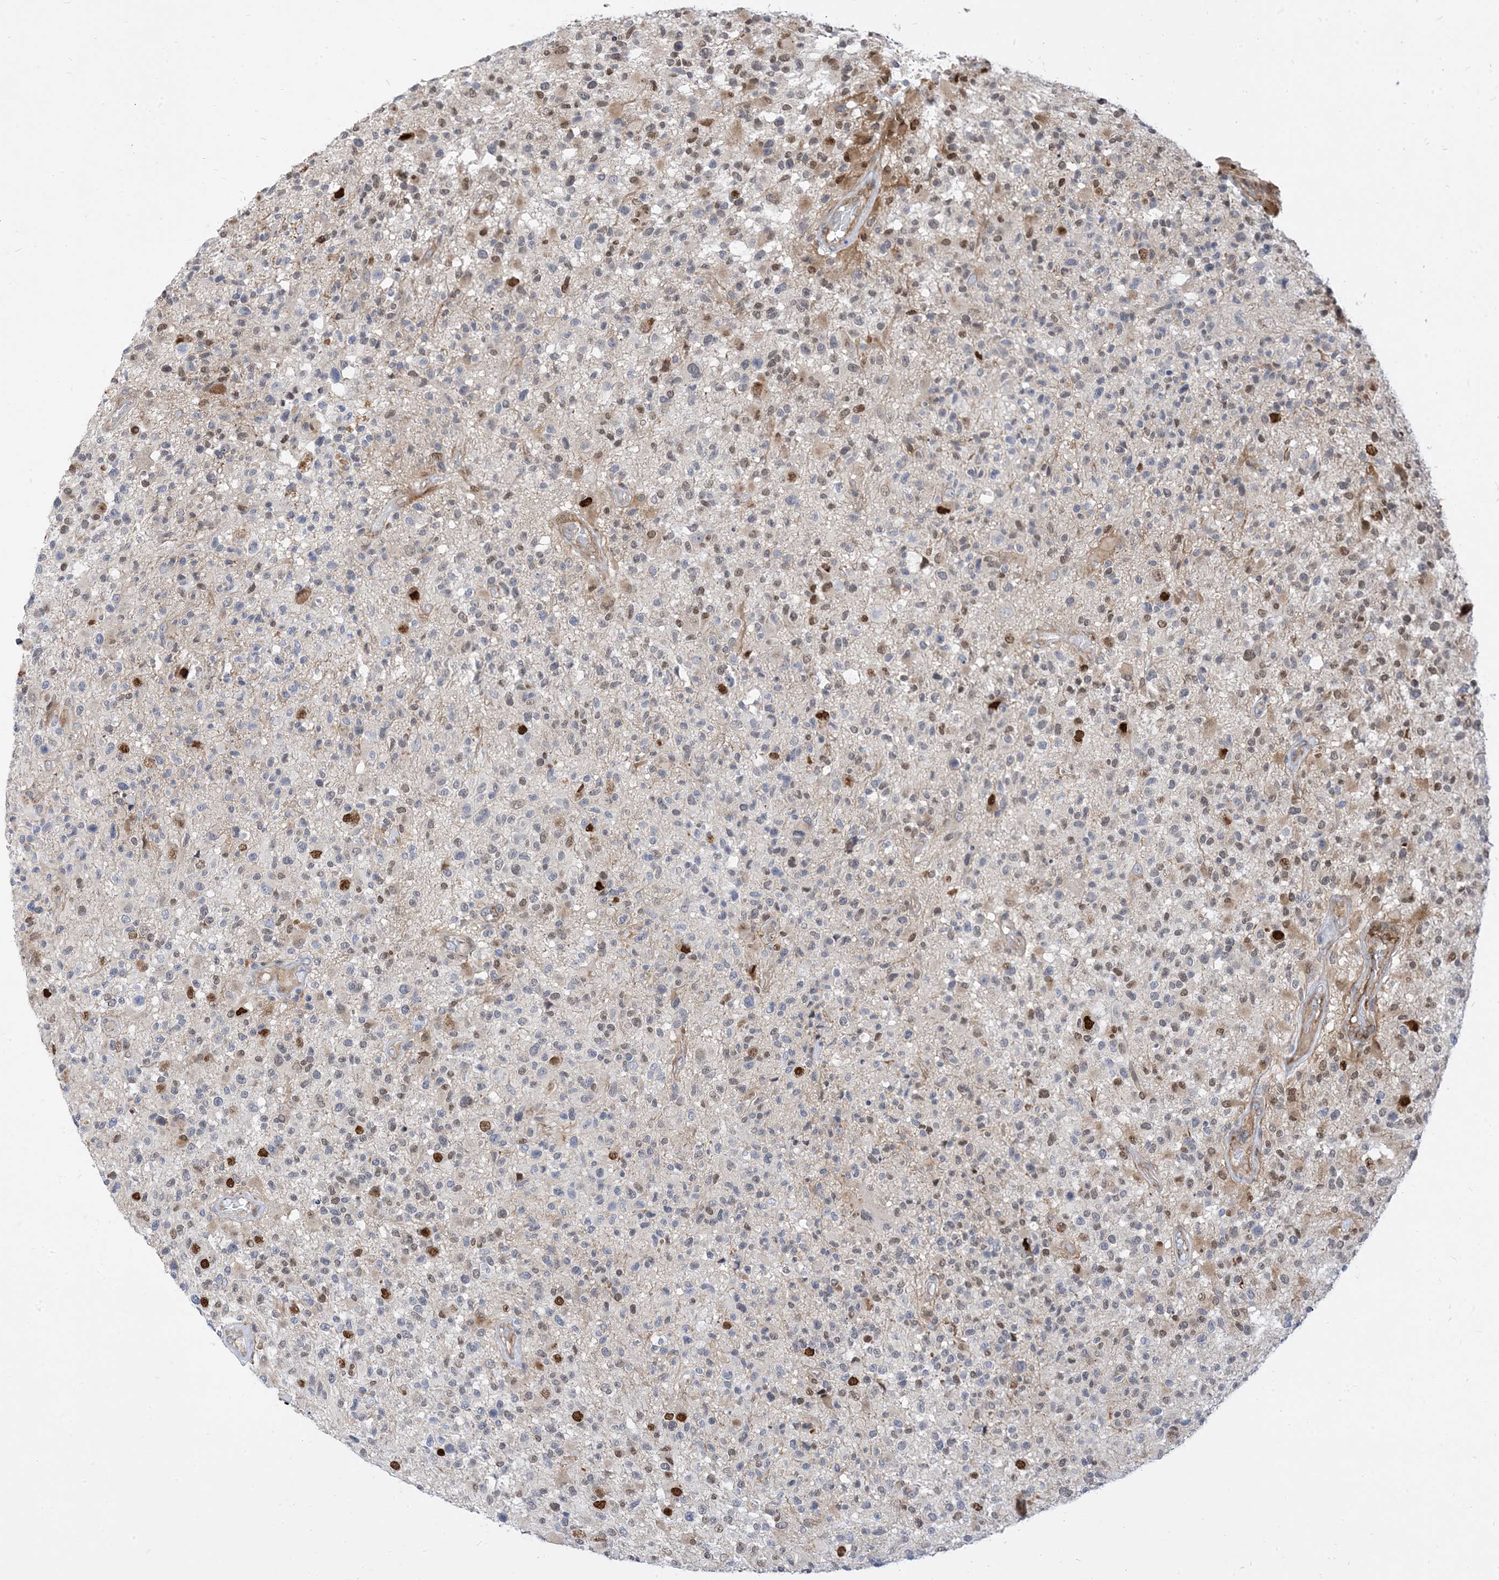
{"staining": {"intensity": "negative", "quantity": "none", "location": "none"}, "tissue": "glioma", "cell_type": "Tumor cells", "image_type": "cancer", "snomed": [{"axis": "morphology", "description": "Glioma, malignant, High grade"}, {"axis": "morphology", "description": "Glioblastoma, NOS"}, {"axis": "topography", "description": "Brain"}], "caption": "There is no significant staining in tumor cells of glioblastoma.", "gene": "TYSND1", "patient": {"sex": "male", "age": 60}}